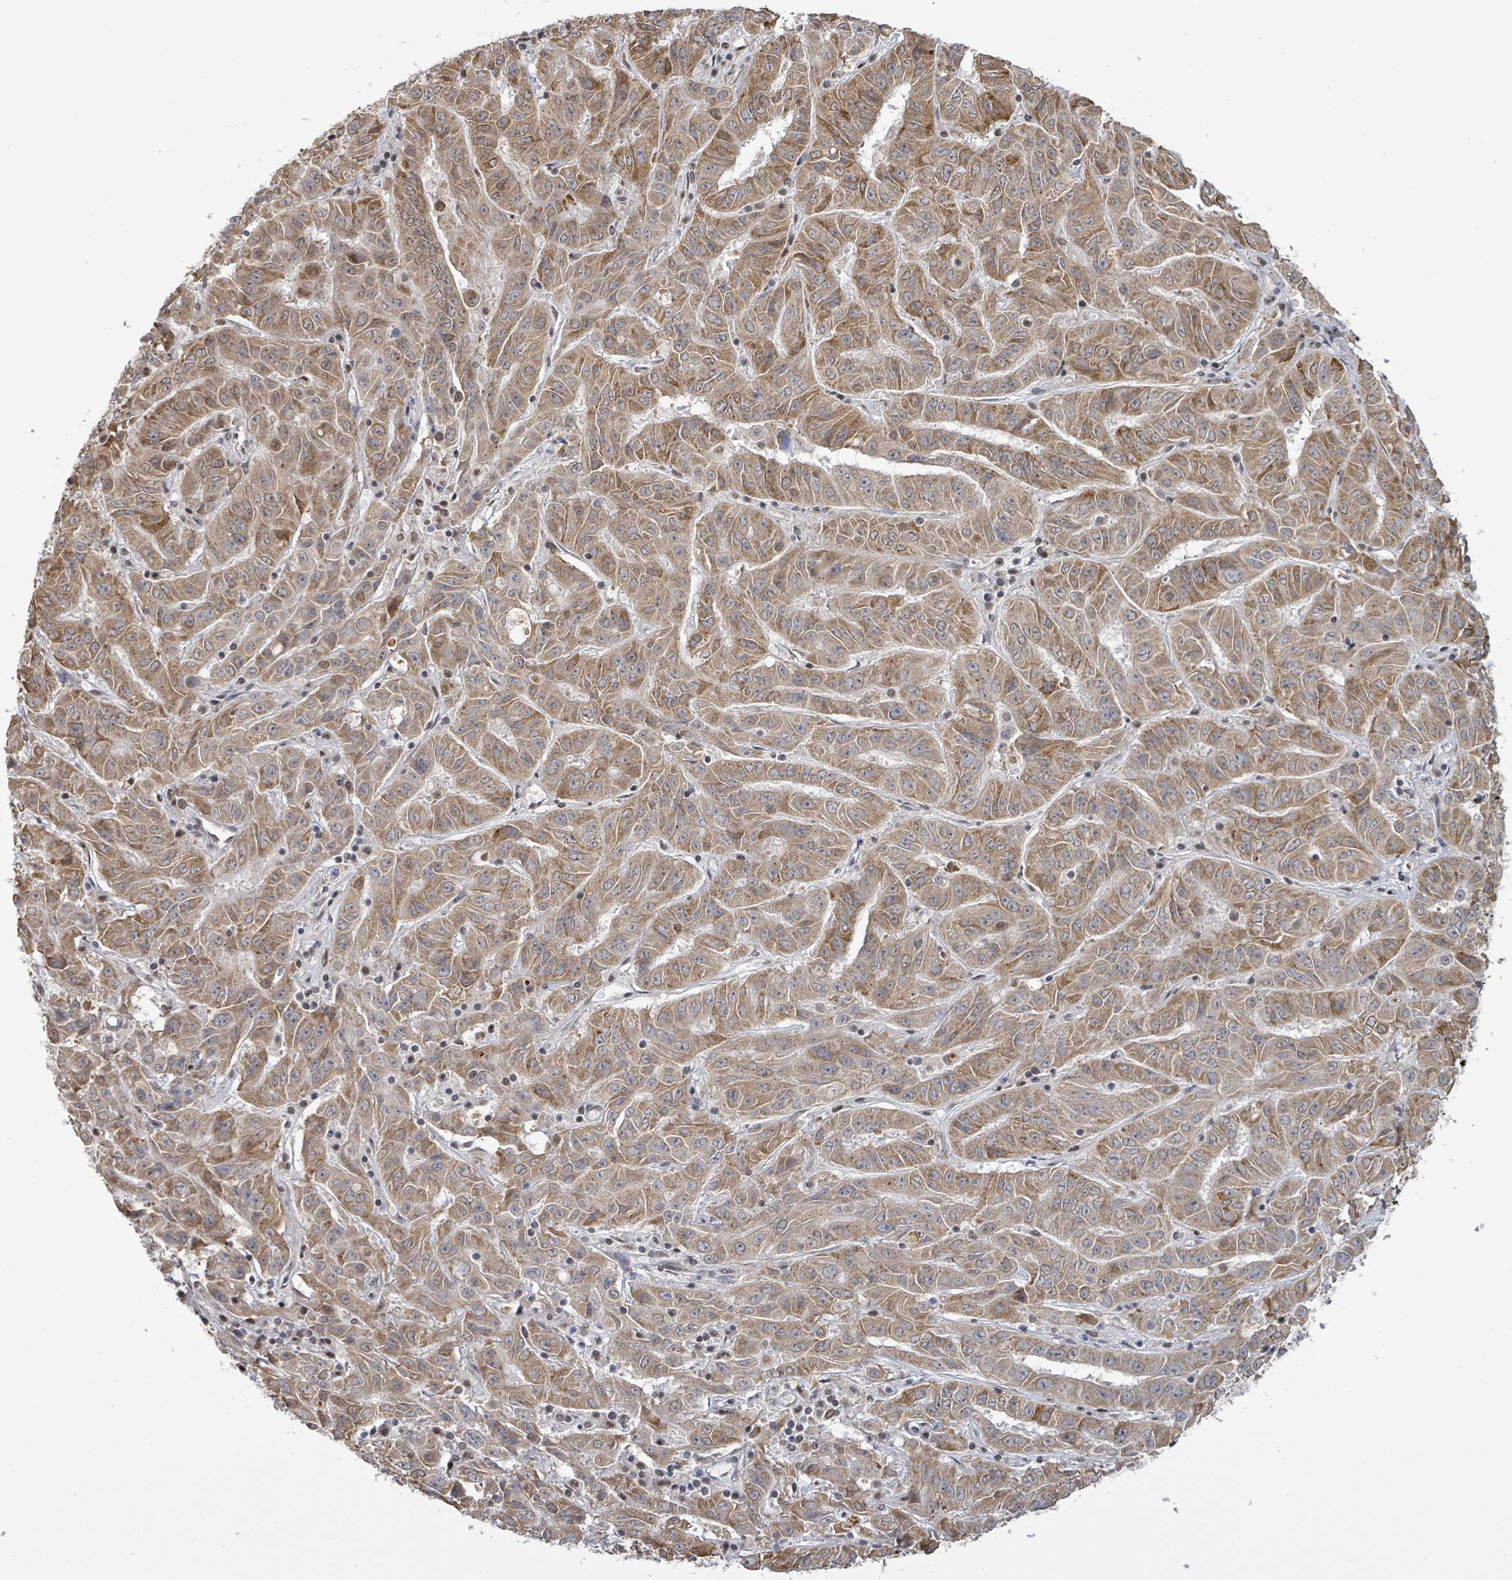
{"staining": {"intensity": "moderate", "quantity": ">75%", "location": "cytoplasmic/membranous"}, "tissue": "pancreatic cancer", "cell_type": "Tumor cells", "image_type": "cancer", "snomed": [{"axis": "morphology", "description": "Adenocarcinoma, NOS"}, {"axis": "topography", "description": "Pancreas"}], "caption": "A micrograph of human pancreatic adenocarcinoma stained for a protein exhibits moderate cytoplasmic/membranous brown staining in tumor cells.", "gene": "SBF2", "patient": {"sex": "male", "age": 63}}